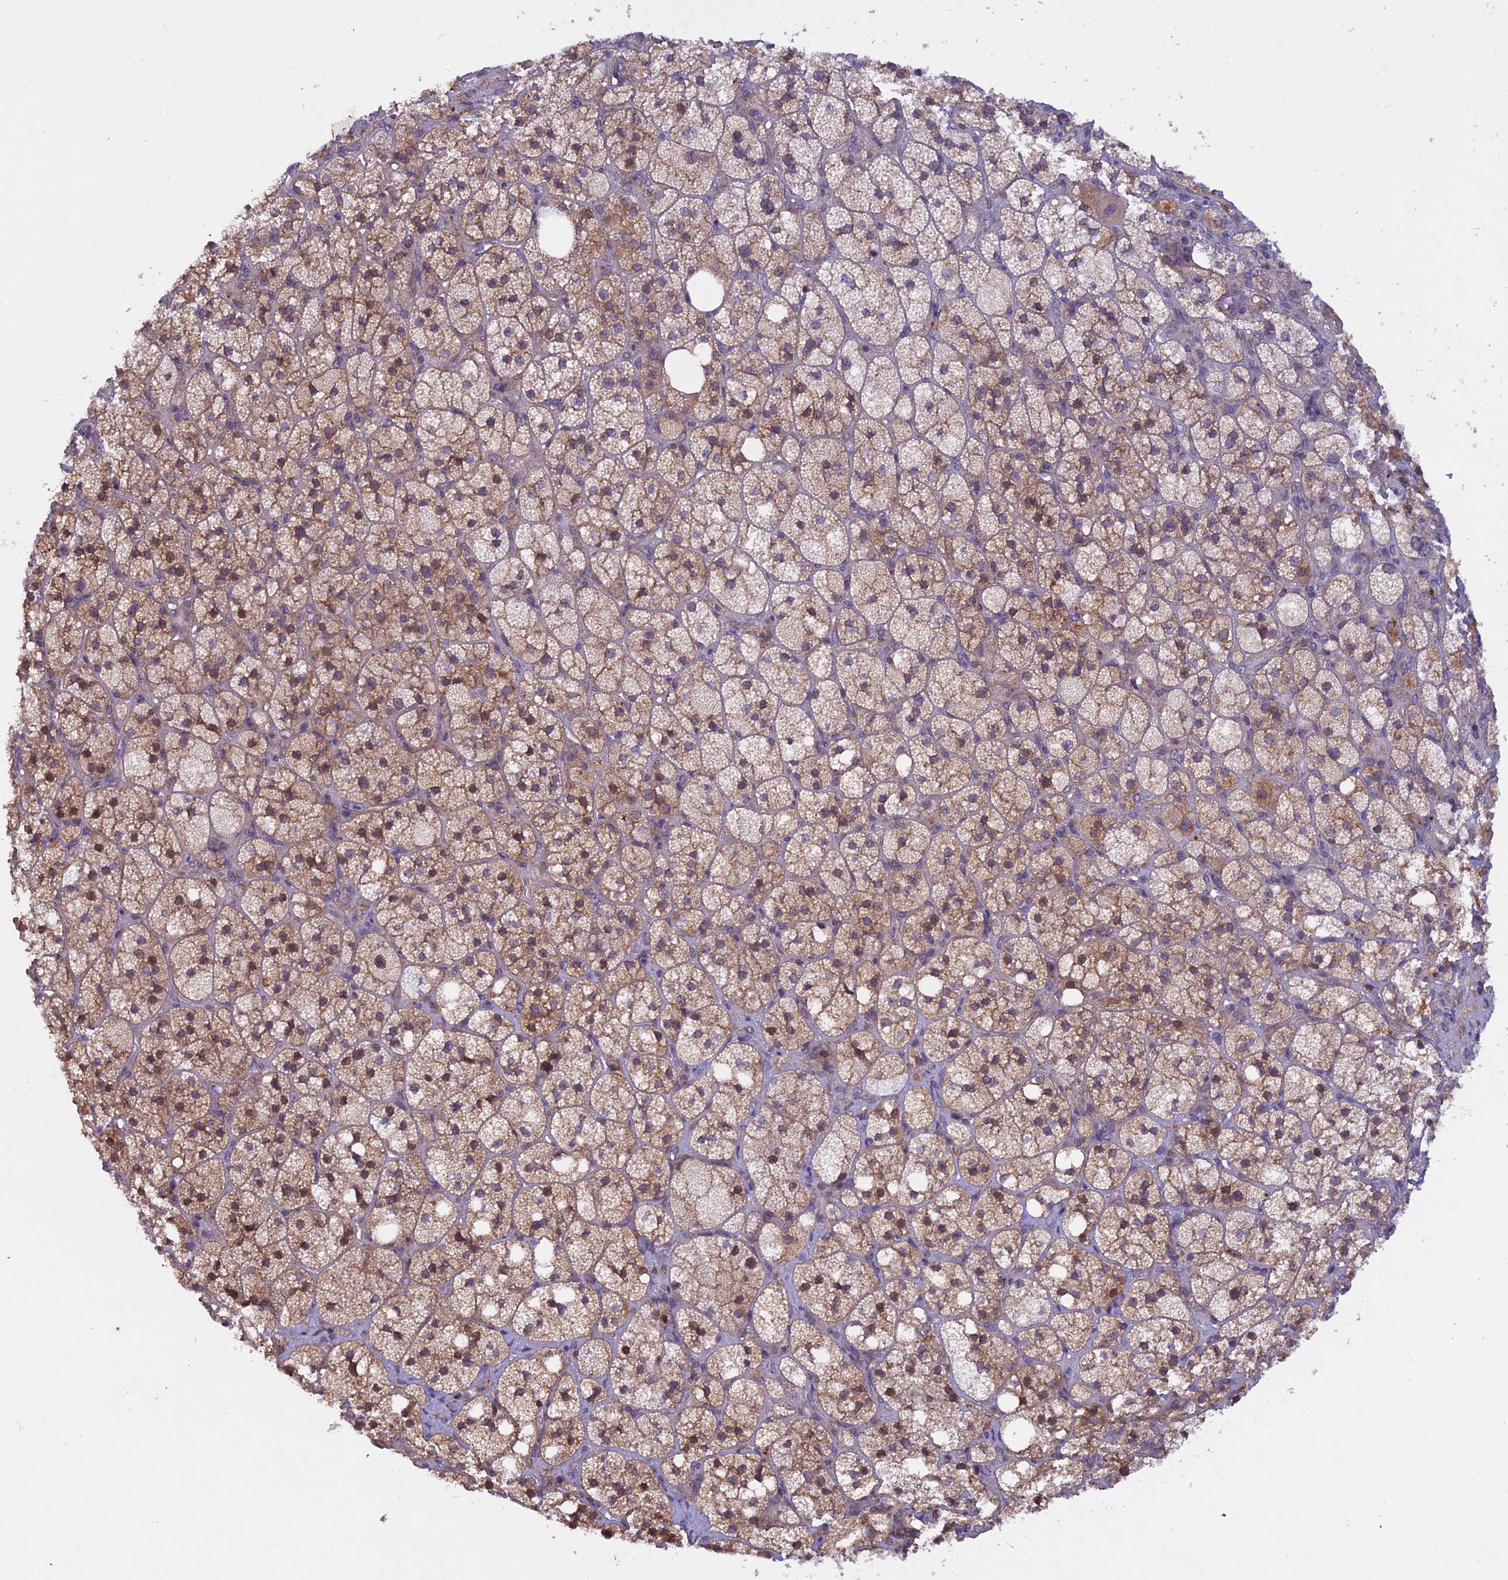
{"staining": {"intensity": "moderate", "quantity": "25%-75%", "location": "cytoplasmic/membranous"}, "tissue": "adrenal gland", "cell_type": "Glandular cells", "image_type": "normal", "snomed": [{"axis": "morphology", "description": "Normal tissue, NOS"}, {"axis": "topography", "description": "Adrenal gland"}], "caption": "This photomicrograph reveals IHC staining of unremarkable human adrenal gland, with medium moderate cytoplasmic/membranous positivity in approximately 25%-75% of glandular cells.", "gene": "MAN2C1", "patient": {"sex": "male", "age": 61}}